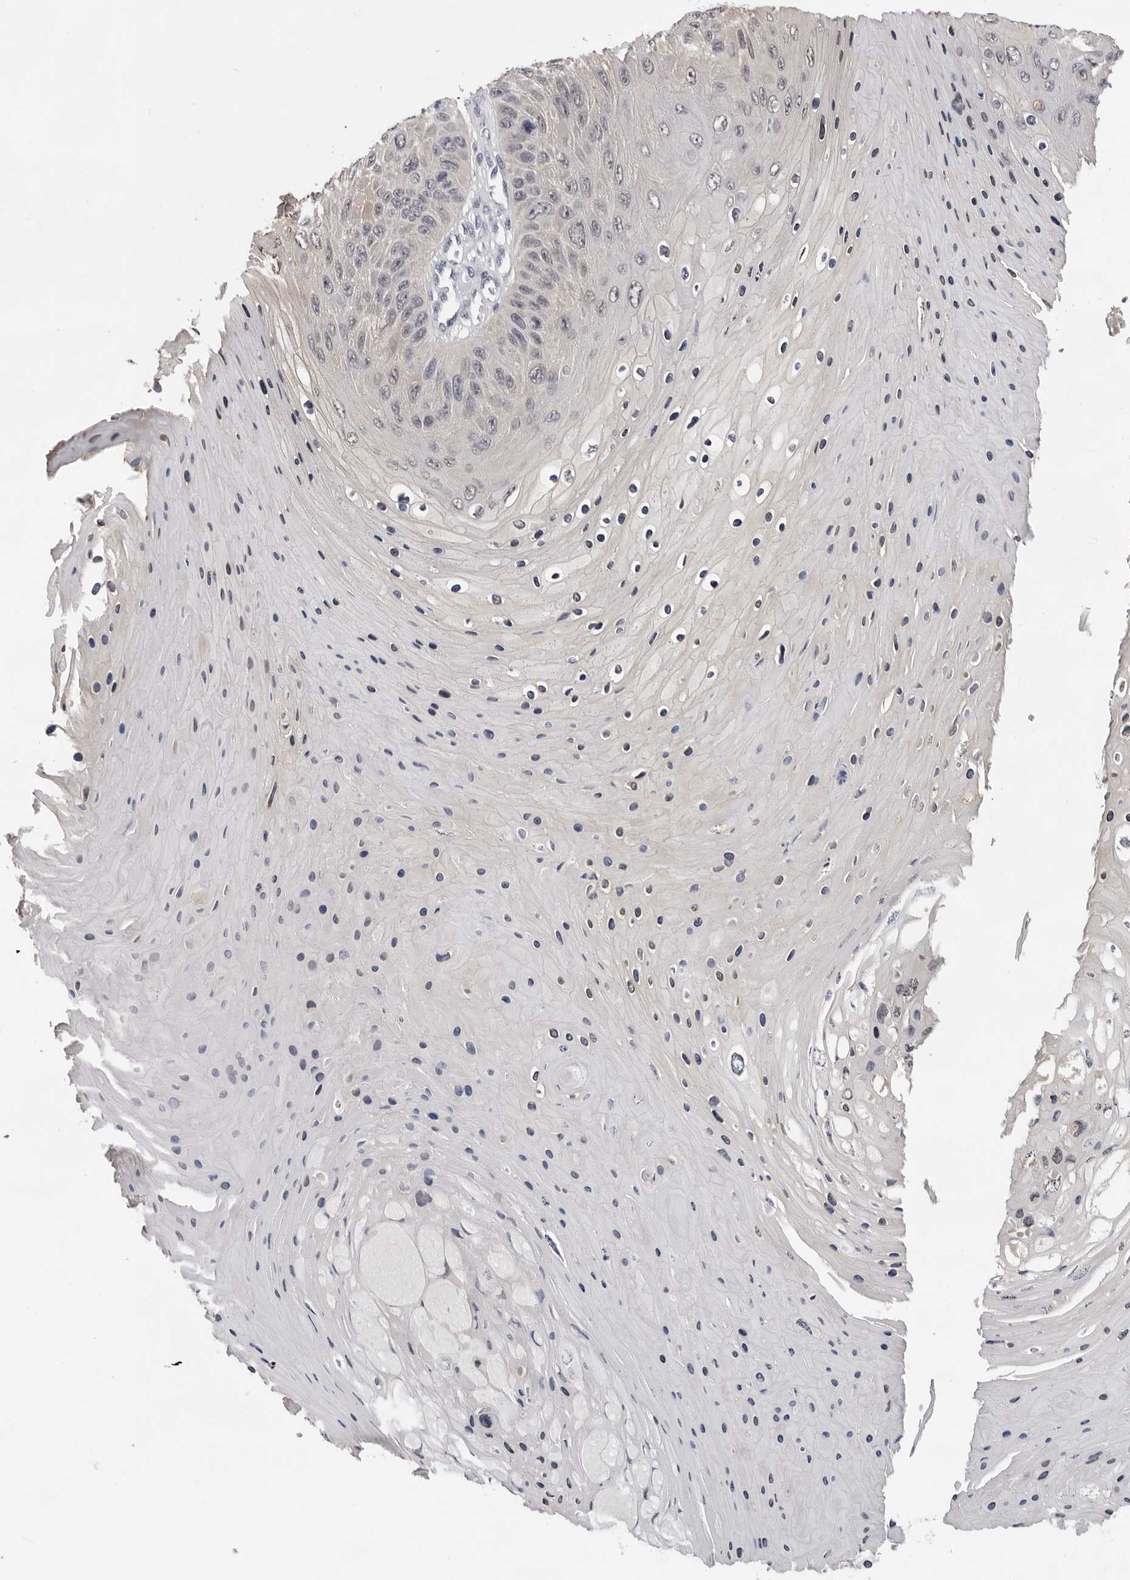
{"staining": {"intensity": "negative", "quantity": "none", "location": "none"}, "tissue": "skin cancer", "cell_type": "Tumor cells", "image_type": "cancer", "snomed": [{"axis": "morphology", "description": "Squamous cell carcinoma, NOS"}, {"axis": "topography", "description": "Skin"}], "caption": "Protein analysis of skin squamous cell carcinoma displays no significant expression in tumor cells.", "gene": "CCDC28B", "patient": {"sex": "female", "age": 88}}